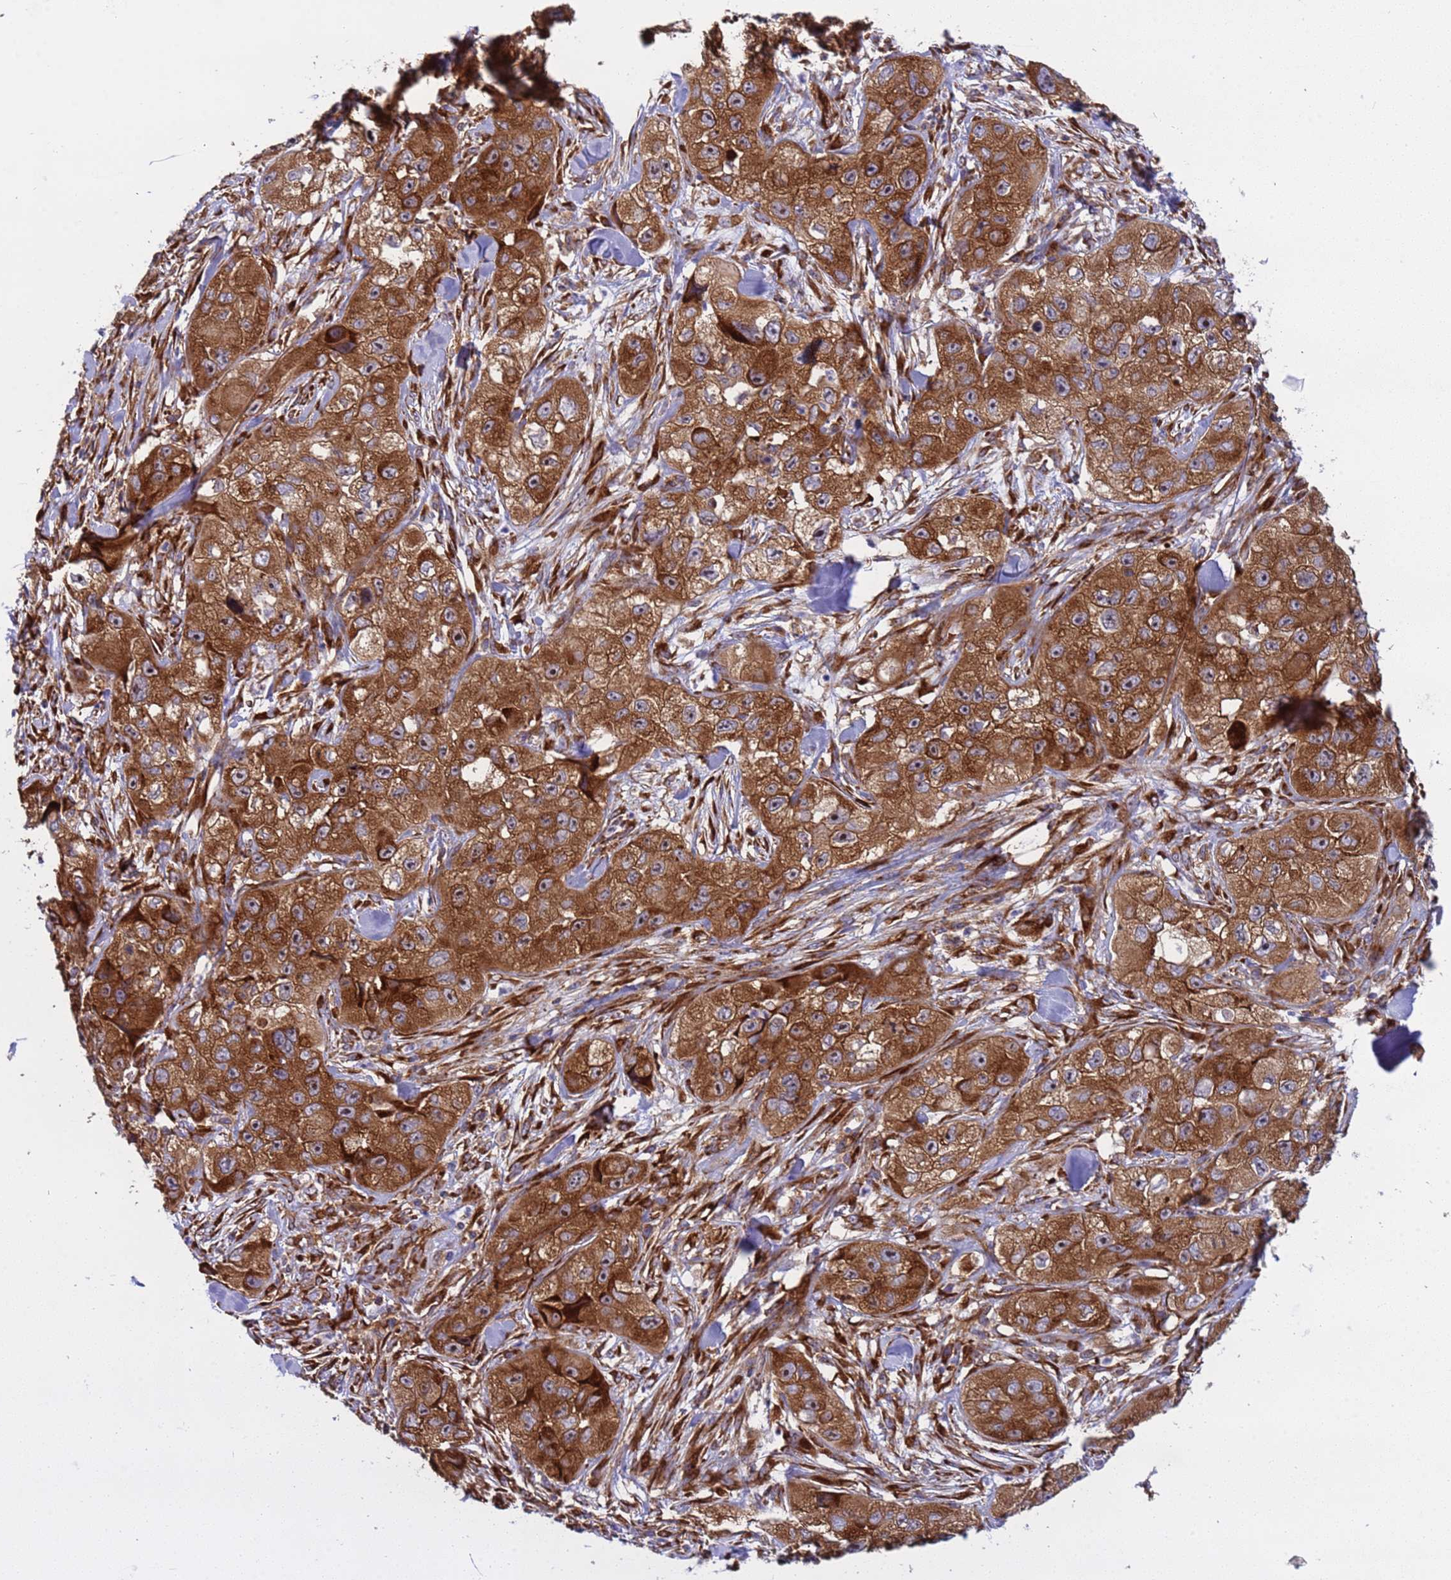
{"staining": {"intensity": "strong", "quantity": ">75%", "location": "cytoplasmic/membranous,nuclear"}, "tissue": "skin cancer", "cell_type": "Tumor cells", "image_type": "cancer", "snomed": [{"axis": "morphology", "description": "Squamous cell carcinoma, NOS"}, {"axis": "topography", "description": "Skin"}, {"axis": "topography", "description": "Subcutis"}], "caption": "High-magnification brightfield microscopy of skin squamous cell carcinoma stained with DAB (3,3'-diaminobenzidine) (brown) and counterstained with hematoxylin (blue). tumor cells exhibit strong cytoplasmic/membranous and nuclear expression is seen in approximately>75% of cells.", "gene": "RPL36", "patient": {"sex": "male", "age": 73}}